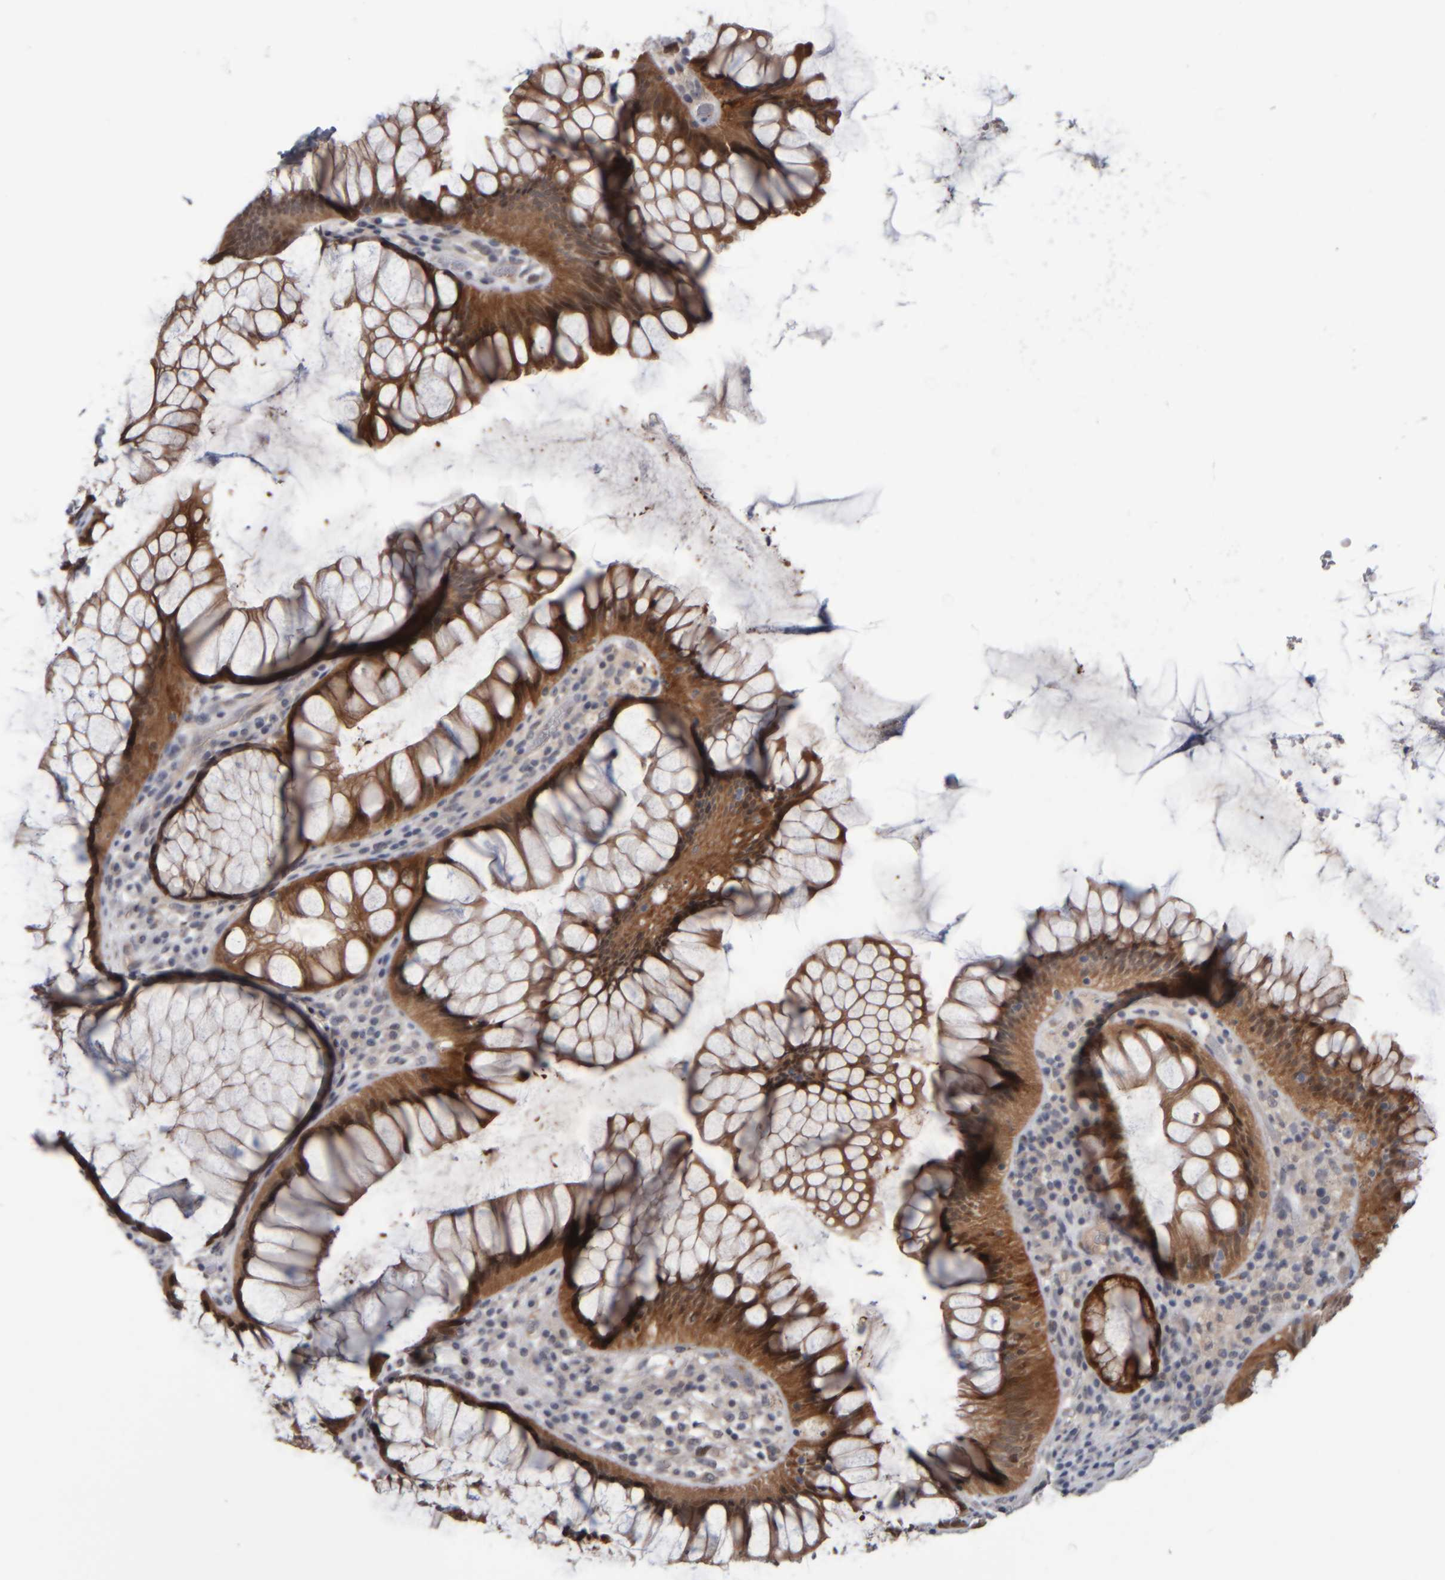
{"staining": {"intensity": "strong", "quantity": ">75%", "location": "cytoplasmic/membranous,nuclear"}, "tissue": "rectum", "cell_type": "Glandular cells", "image_type": "normal", "snomed": [{"axis": "morphology", "description": "Normal tissue, NOS"}, {"axis": "topography", "description": "Rectum"}], "caption": "Immunohistochemistry (IHC) micrograph of benign rectum stained for a protein (brown), which shows high levels of strong cytoplasmic/membranous,nuclear expression in approximately >75% of glandular cells.", "gene": "COL14A1", "patient": {"sex": "male", "age": 51}}